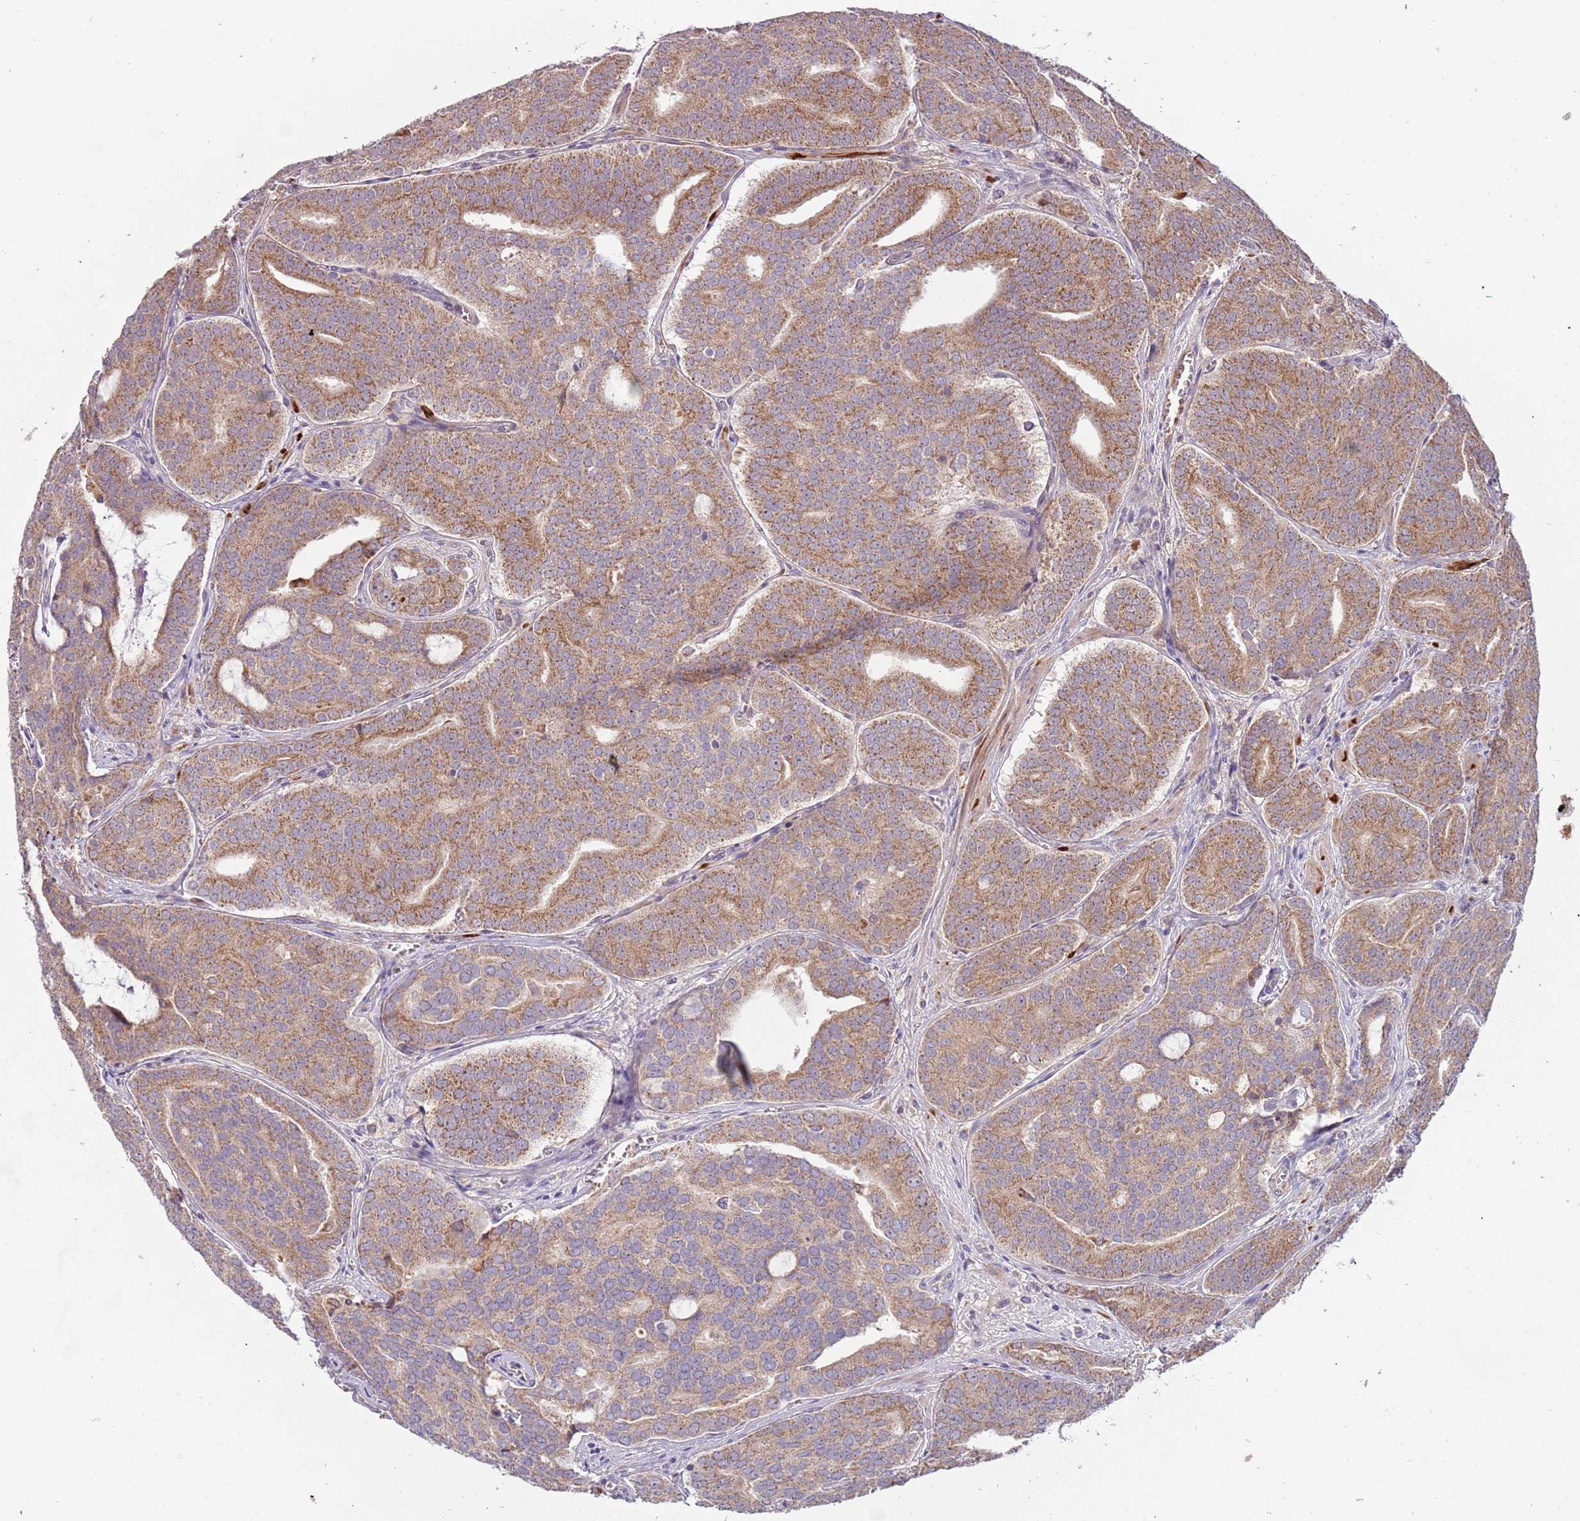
{"staining": {"intensity": "moderate", "quantity": ">75%", "location": "cytoplasmic/membranous"}, "tissue": "prostate cancer", "cell_type": "Tumor cells", "image_type": "cancer", "snomed": [{"axis": "morphology", "description": "Adenocarcinoma, High grade"}, {"axis": "topography", "description": "Prostate"}], "caption": "Moderate cytoplasmic/membranous protein staining is present in approximately >75% of tumor cells in prostate high-grade adenocarcinoma.", "gene": "FECH", "patient": {"sex": "male", "age": 55}}